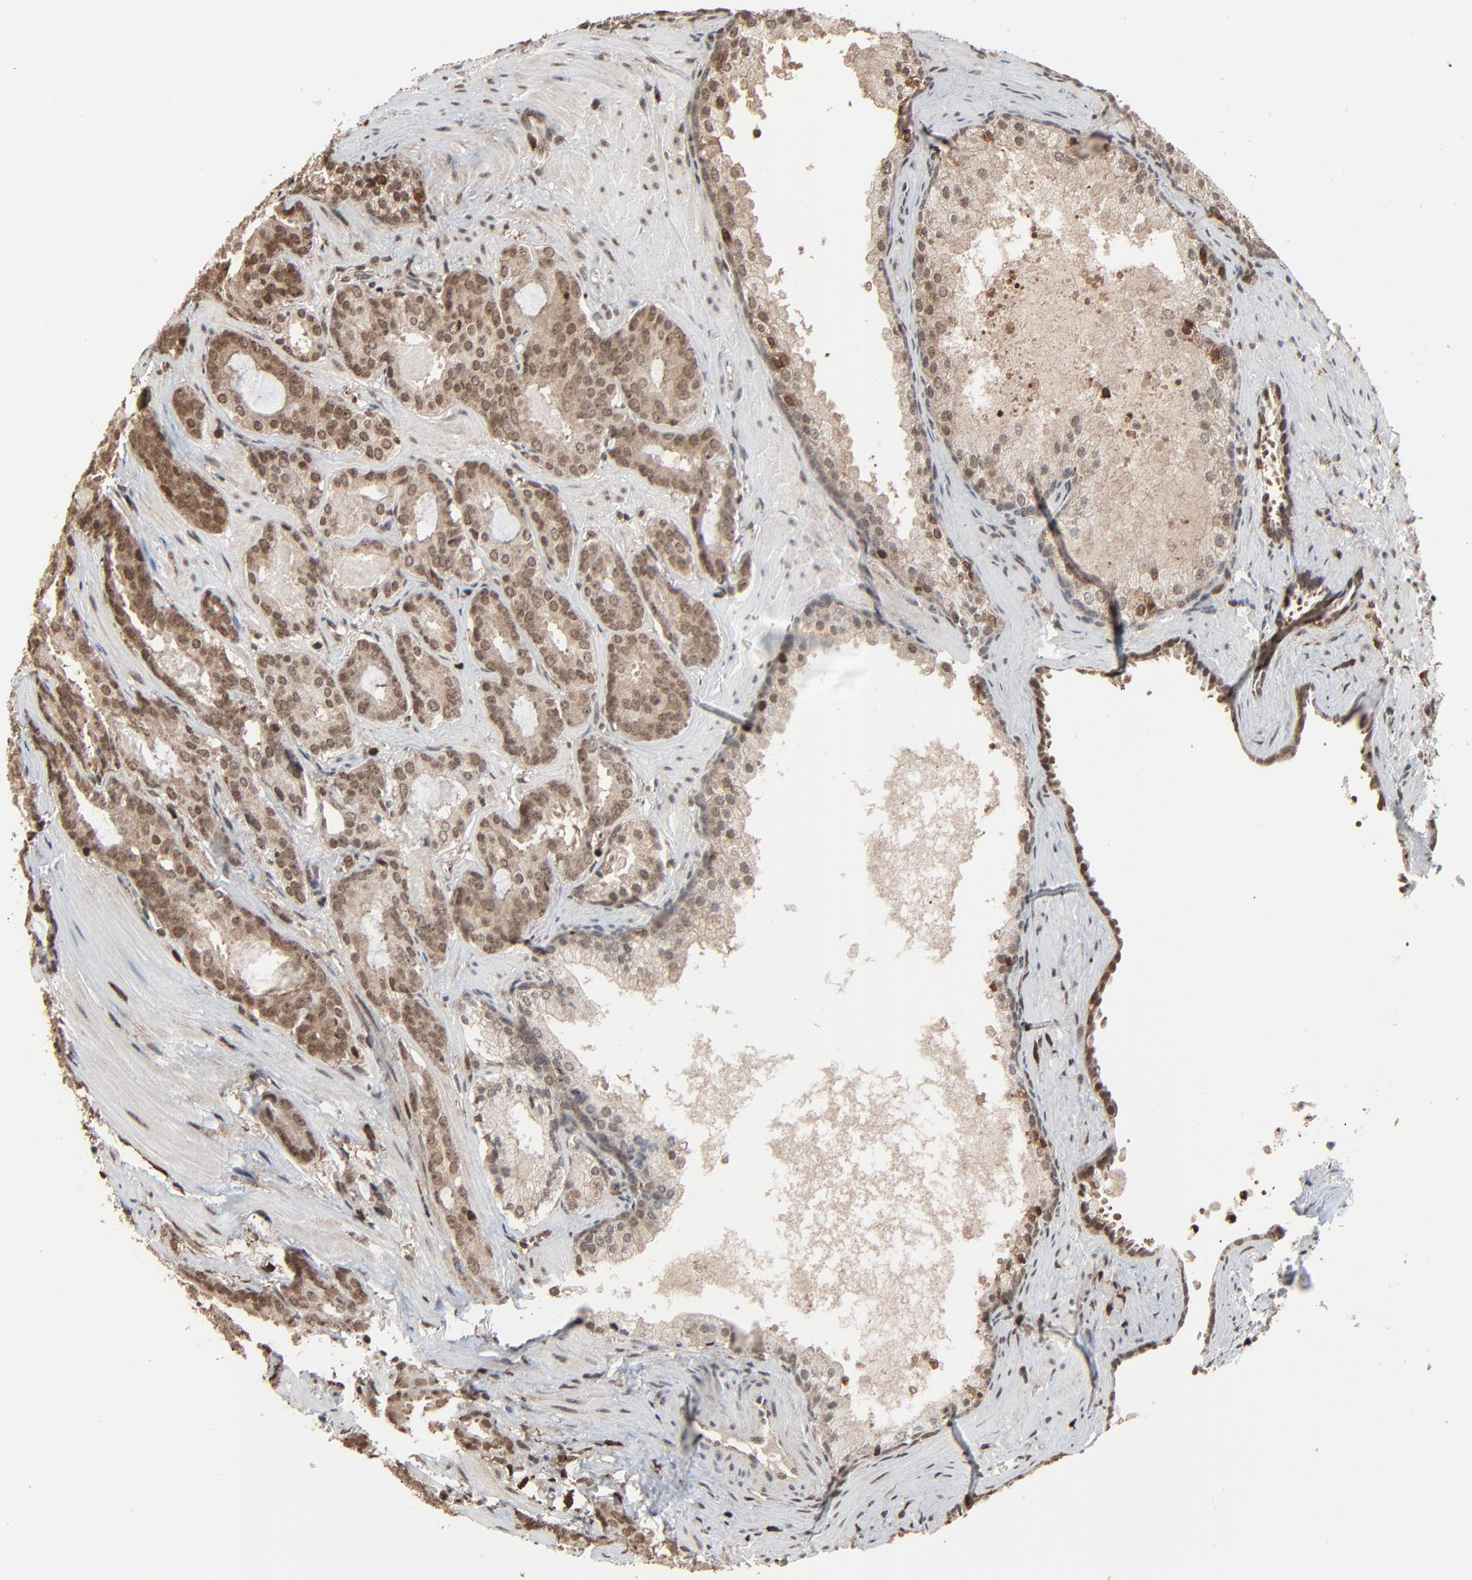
{"staining": {"intensity": "moderate", "quantity": ">75%", "location": "cytoplasmic/membranous,nuclear"}, "tissue": "prostate cancer", "cell_type": "Tumor cells", "image_type": "cancer", "snomed": [{"axis": "morphology", "description": "Adenocarcinoma, Medium grade"}, {"axis": "topography", "description": "Prostate"}], "caption": "Tumor cells display moderate cytoplasmic/membranous and nuclear positivity in about >75% of cells in prostate medium-grade adenocarcinoma.", "gene": "RPS6KA3", "patient": {"sex": "male", "age": 64}}